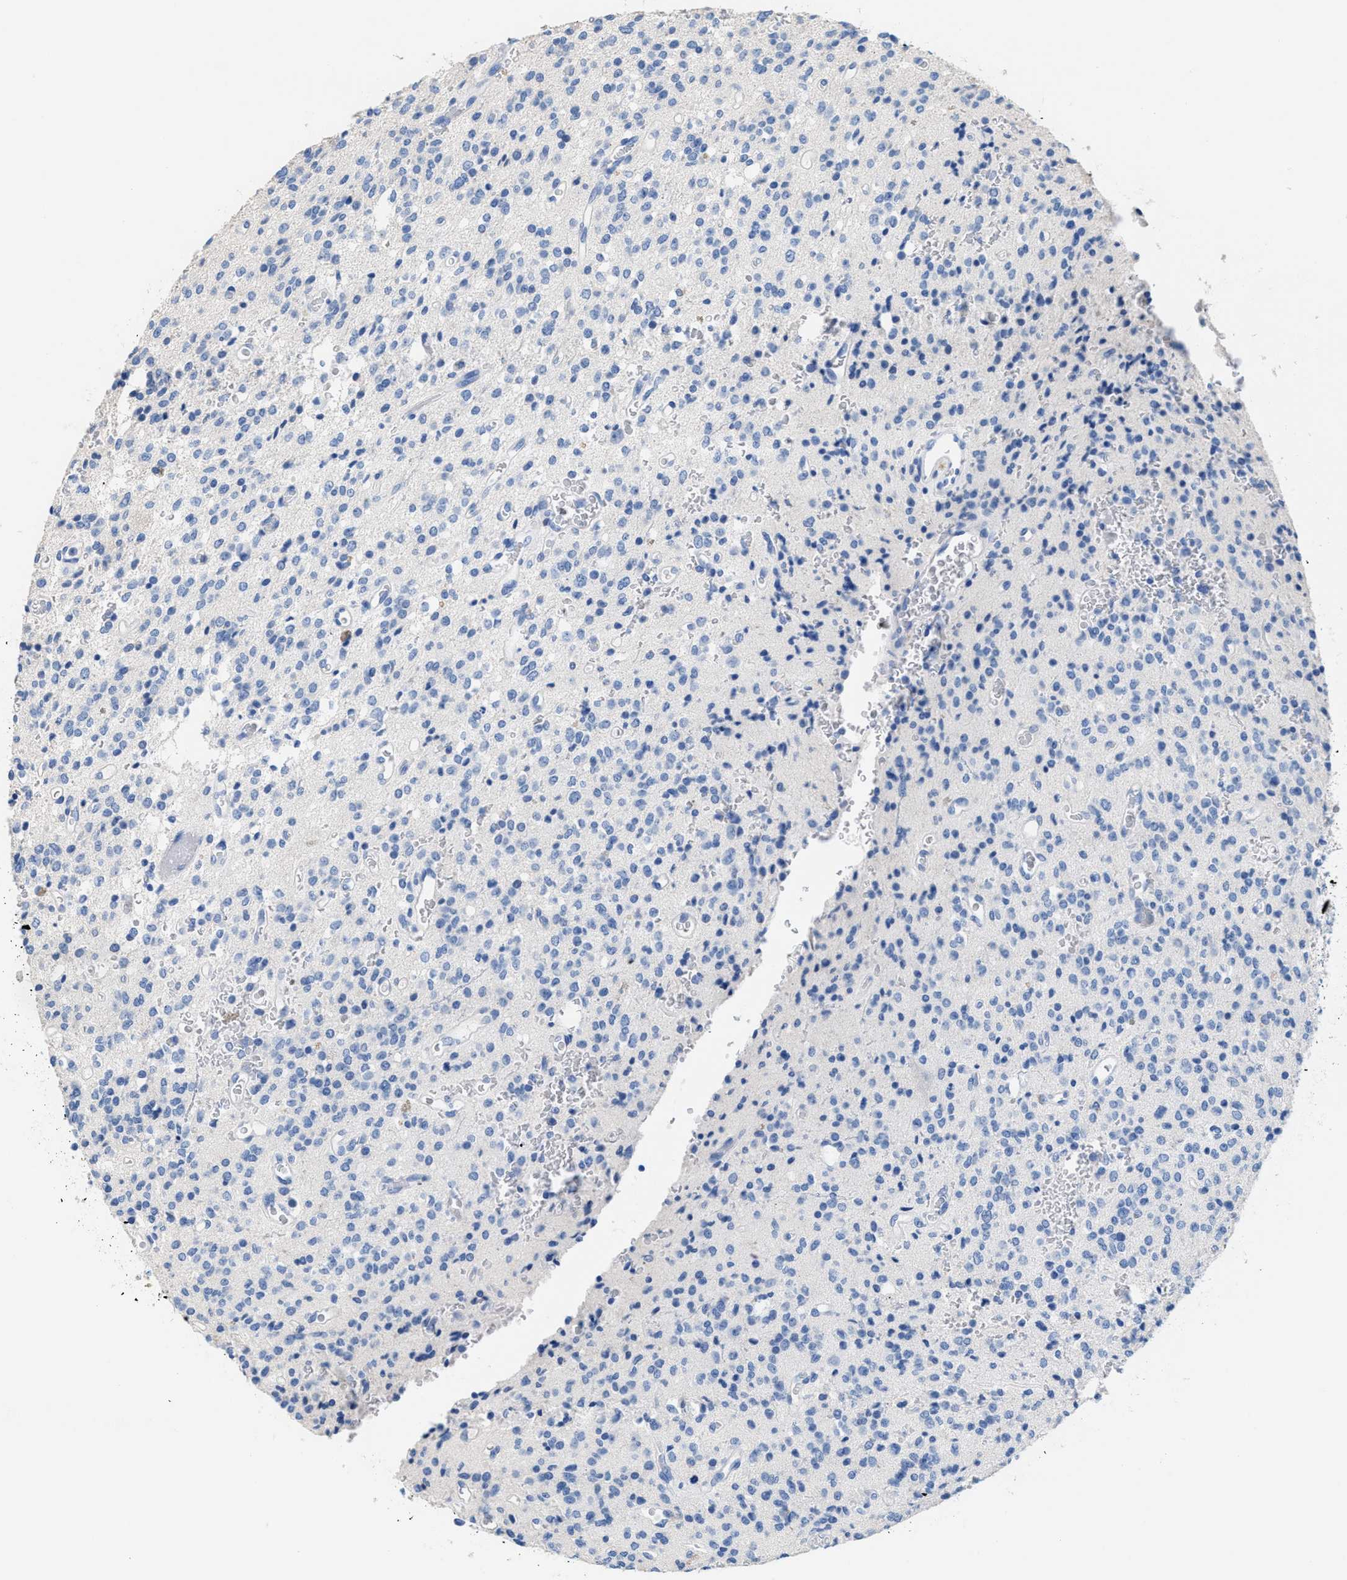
{"staining": {"intensity": "negative", "quantity": "none", "location": "none"}, "tissue": "glioma", "cell_type": "Tumor cells", "image_type": "cancer", "snomed": [{"axis": "morphology", "description": "Glioma, malignant, High grade"}, {"axis": "topography", "description": "Brain"}], "caption": "IHC photomicrograph of high-grade glioma (malignant) stained for a protein (brown), which shows no expression in tumor cells. (DAB (3,3'-diaminobenzidine) immunohistochemistry visualized using brightfield microscopy, high magnification).", "gene": "SLFN13", "patient": {"sex": "male", "age": 34}}